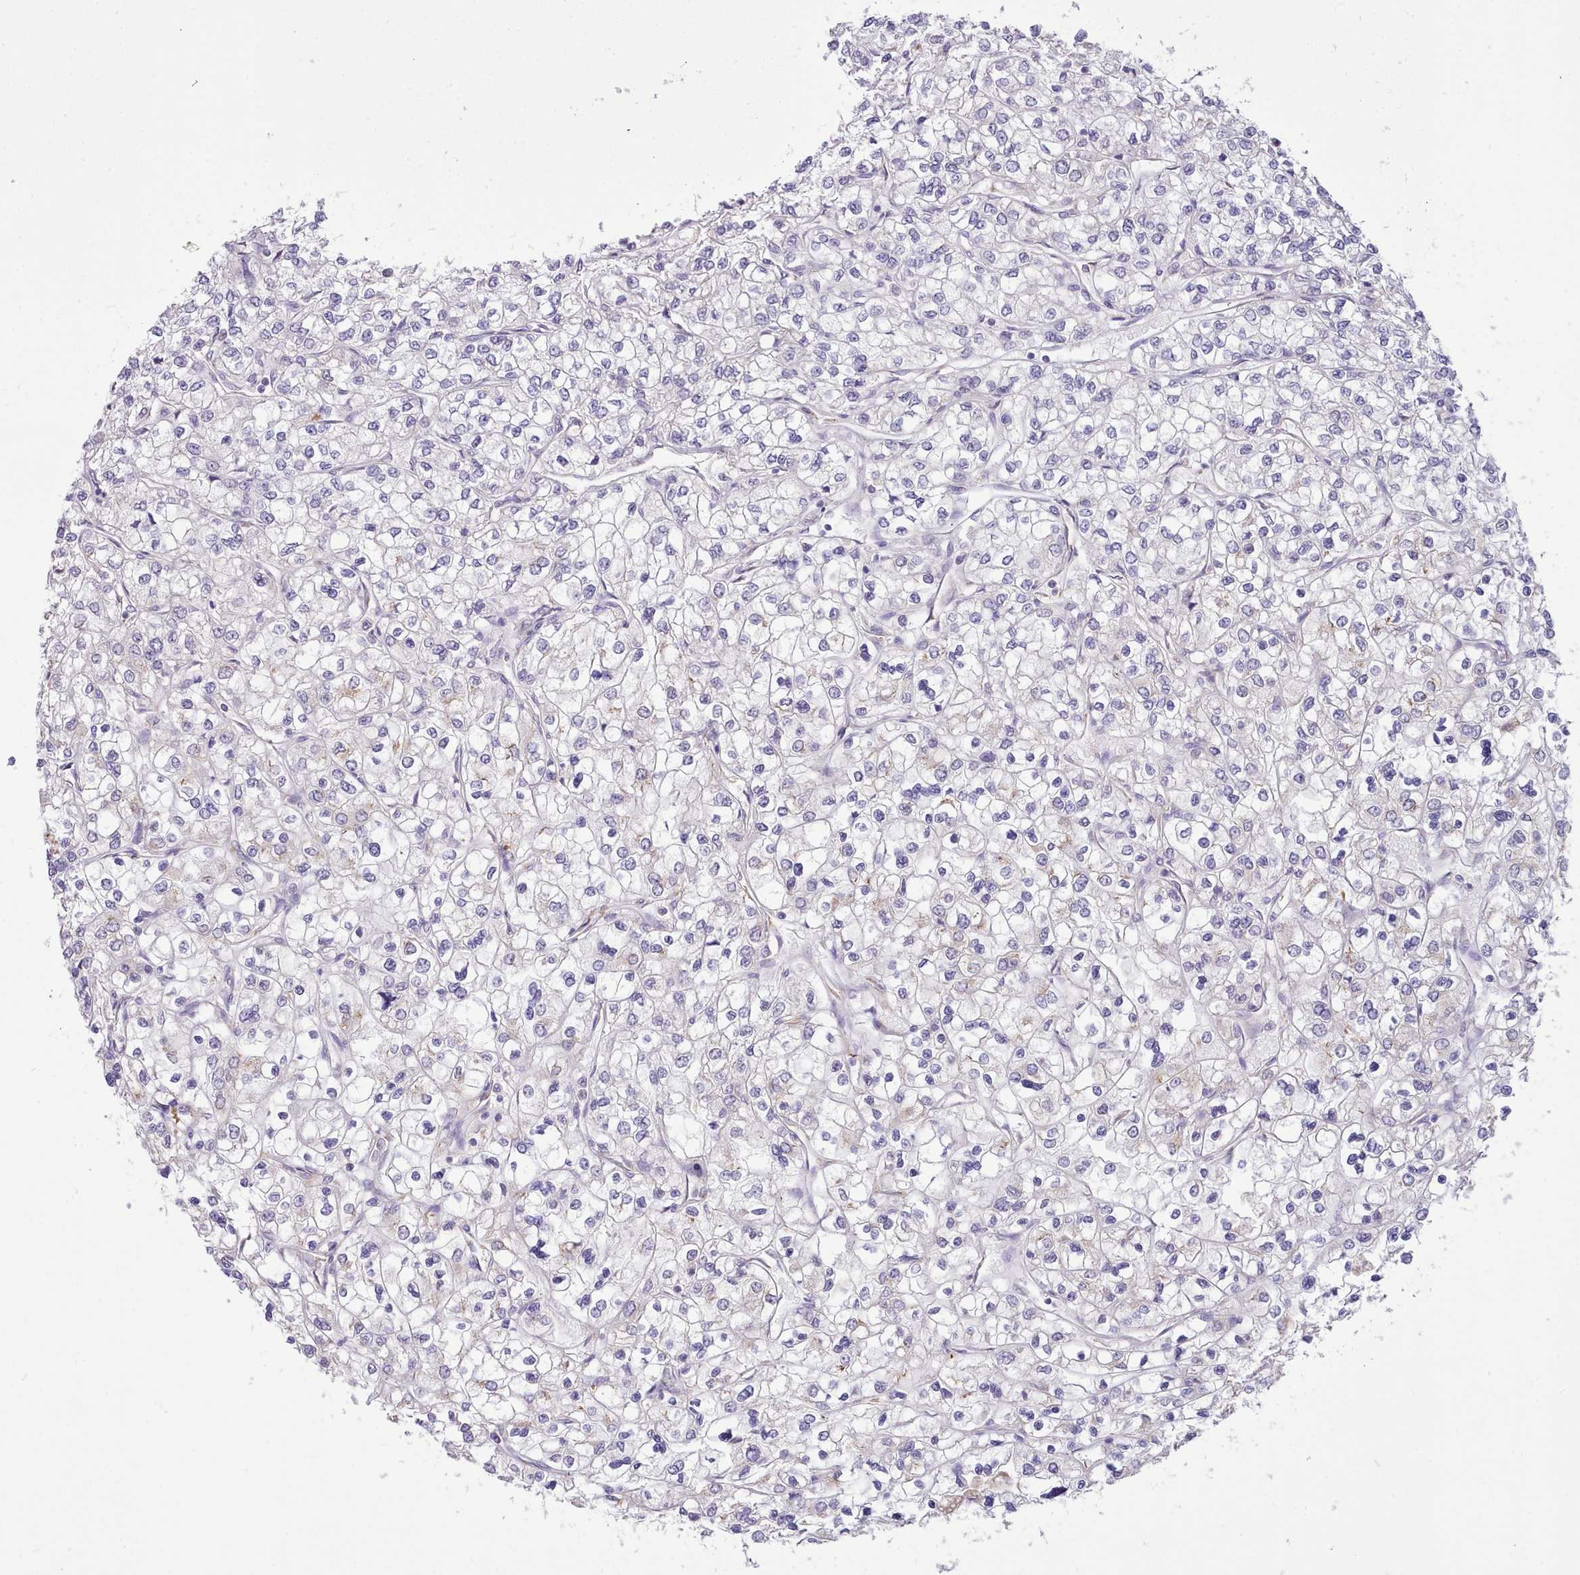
{"staining": {"intensity": "negative", "quantity": "none", "location": "none"}, "tissue": "renal cancer", "cell_type": "Tumor cells", "image_type": "cancer", "snomed": [{"axis": "morphology", "description": "Adenocarcinoma, NOS"}, {"axis": "topography", "description": "Kidney"}], "caption": "Immunohistochemical staining of adenocarcinoma (renal) shows no significant staining in tumor cells. (DAB (3,3'-diaminobenzidine) IHC, high magnification).", "gene": "SEC61B", "patient": {"sex": "male", "age": 80}}